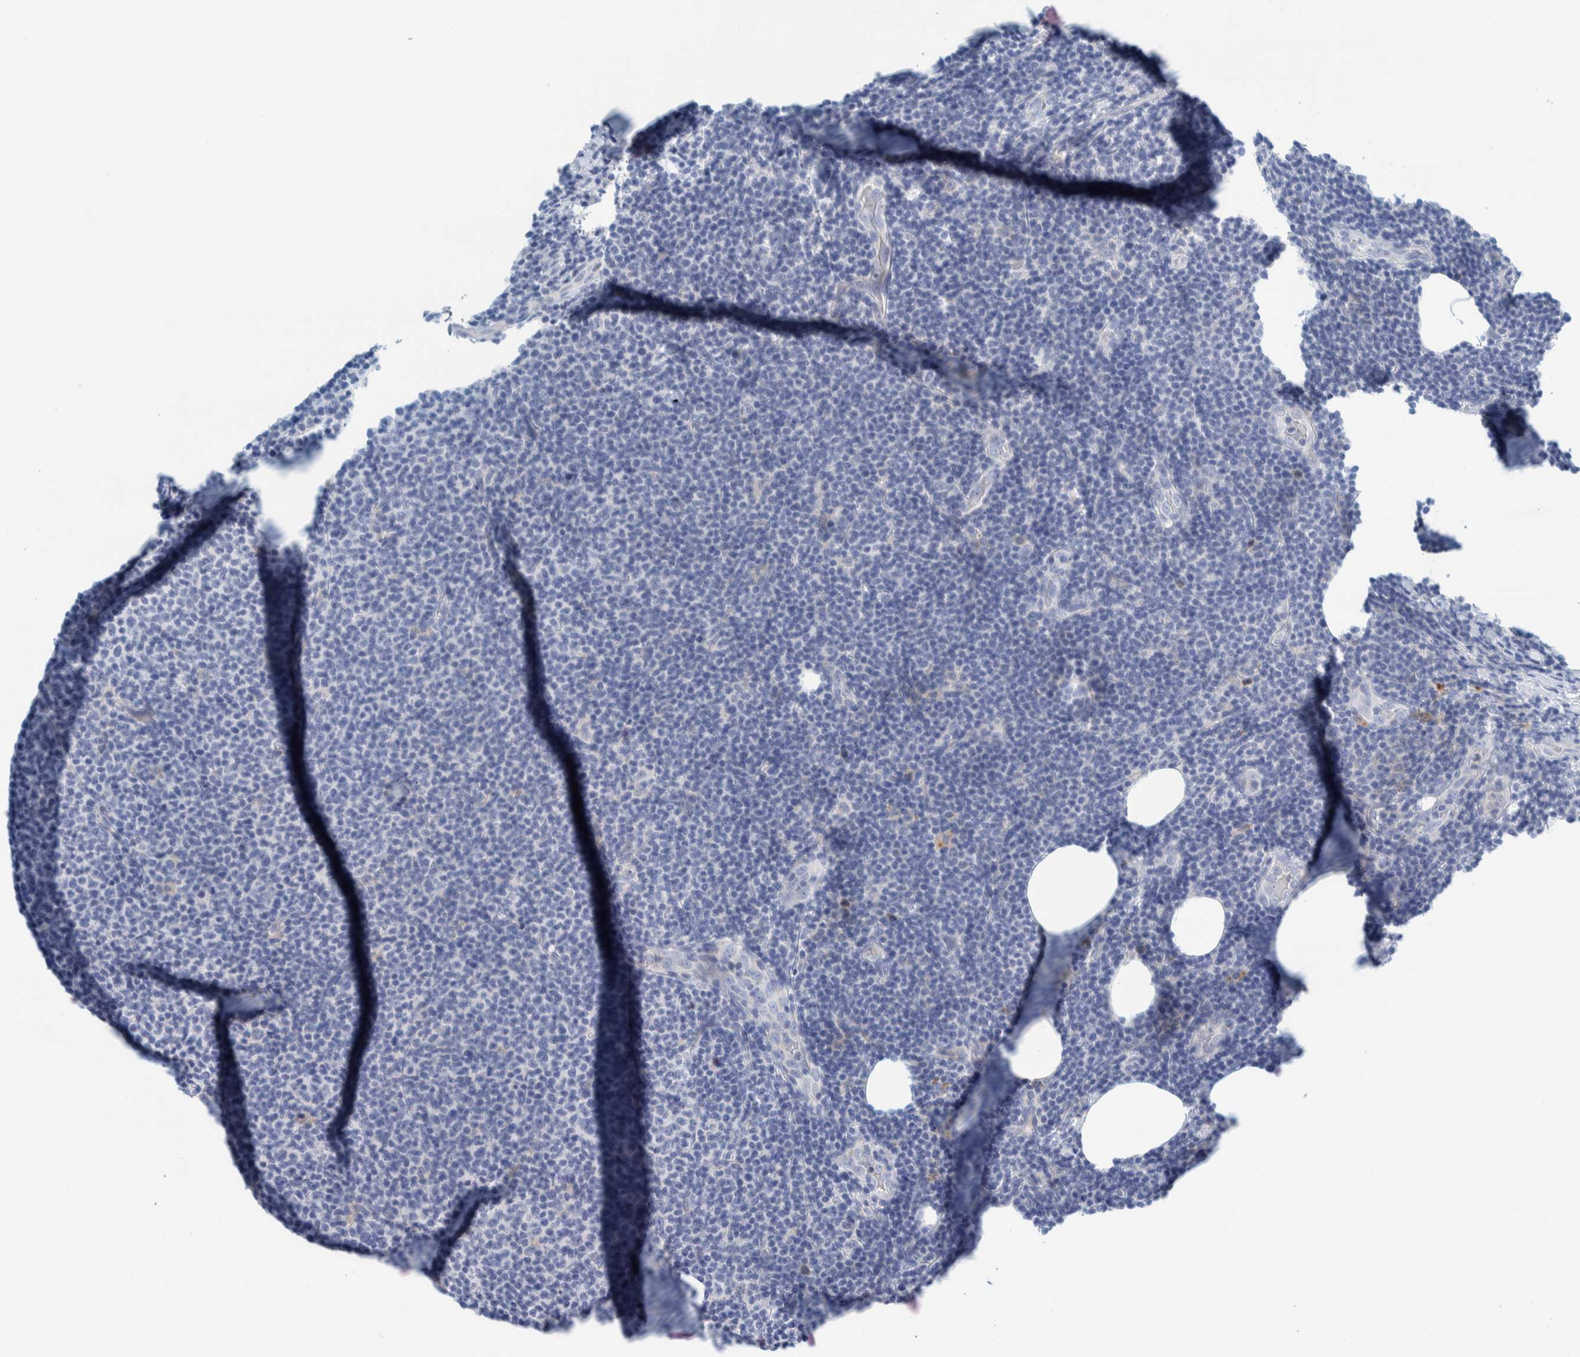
{"staining": {"intensity": "negative", "quantity": "none", "location": "none"}, "tissue": "lymphoma", "cell_type": "Tumor cells", "image_type": "cancer", "snomed": [{"axis": "morphology", "description": "Malignant lymphoma, non-Hodgkin's type, Low grade"}, {"axis": "topography", "description": "Lymph node"}], "caption": "DAB immunohistochemical staining of human malignant lymphoma, non-Hodgkin's type (low-grade) shows no significant expression in tumor cells.", "gene": "MOG", "patient": {"sex": "male", "age": 66}}